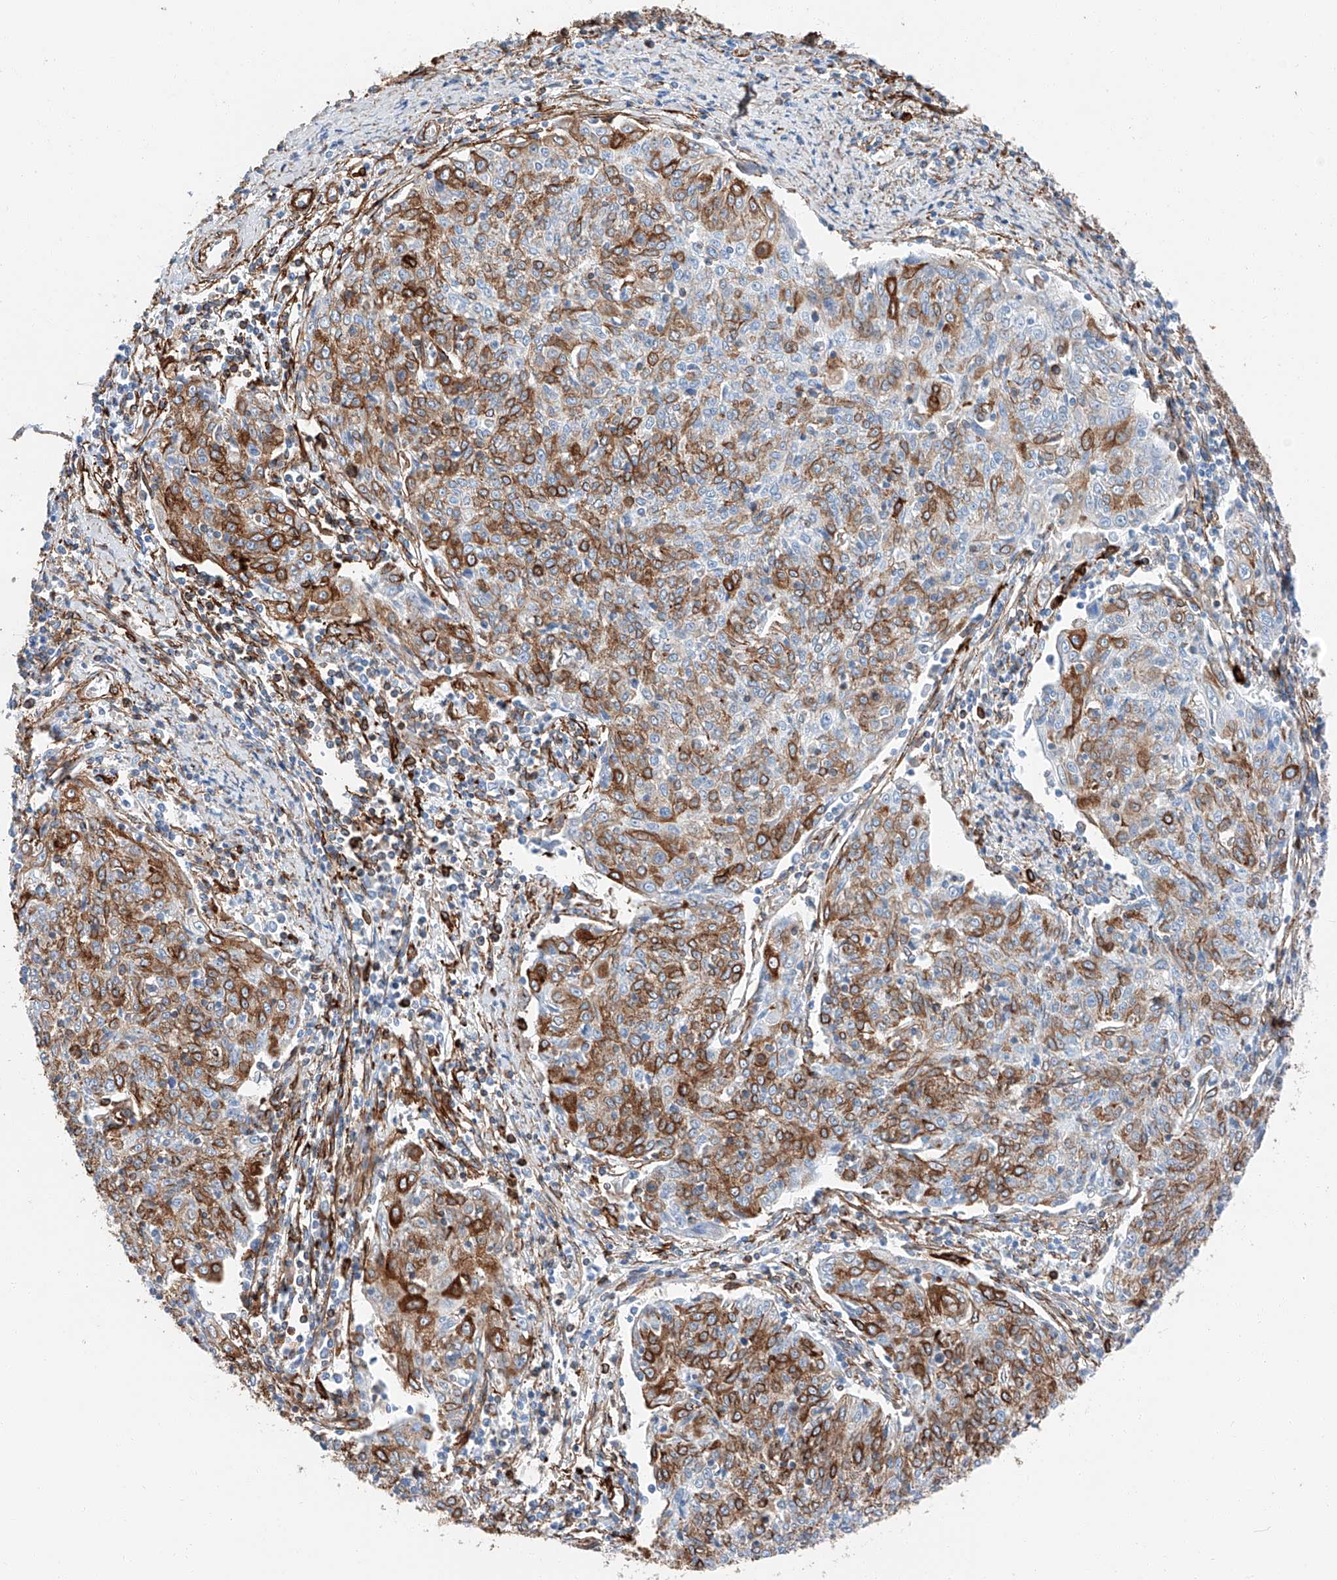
{"staining": {"intensity": "moderate", "quantity": ">75%", "location": "cytoplasmic/membranous"}, "tissue": "cervical cancer", "cell_type": "Tumor cells", "image_type": "cancer", "snomed": [{"axis": "morphology", "description": "Squamous cell carcinoma, NOS"}, {"axis": "topography", "description": "Cervix"}], "caption": "A brown stain labels moderate cytoplasmic/membranous expression of a protein in cervical cancer (squamous cell carcinoma) tumor cells.", "gene": "ZNF804A", "patient": {"sex": "female", "age": 48}}